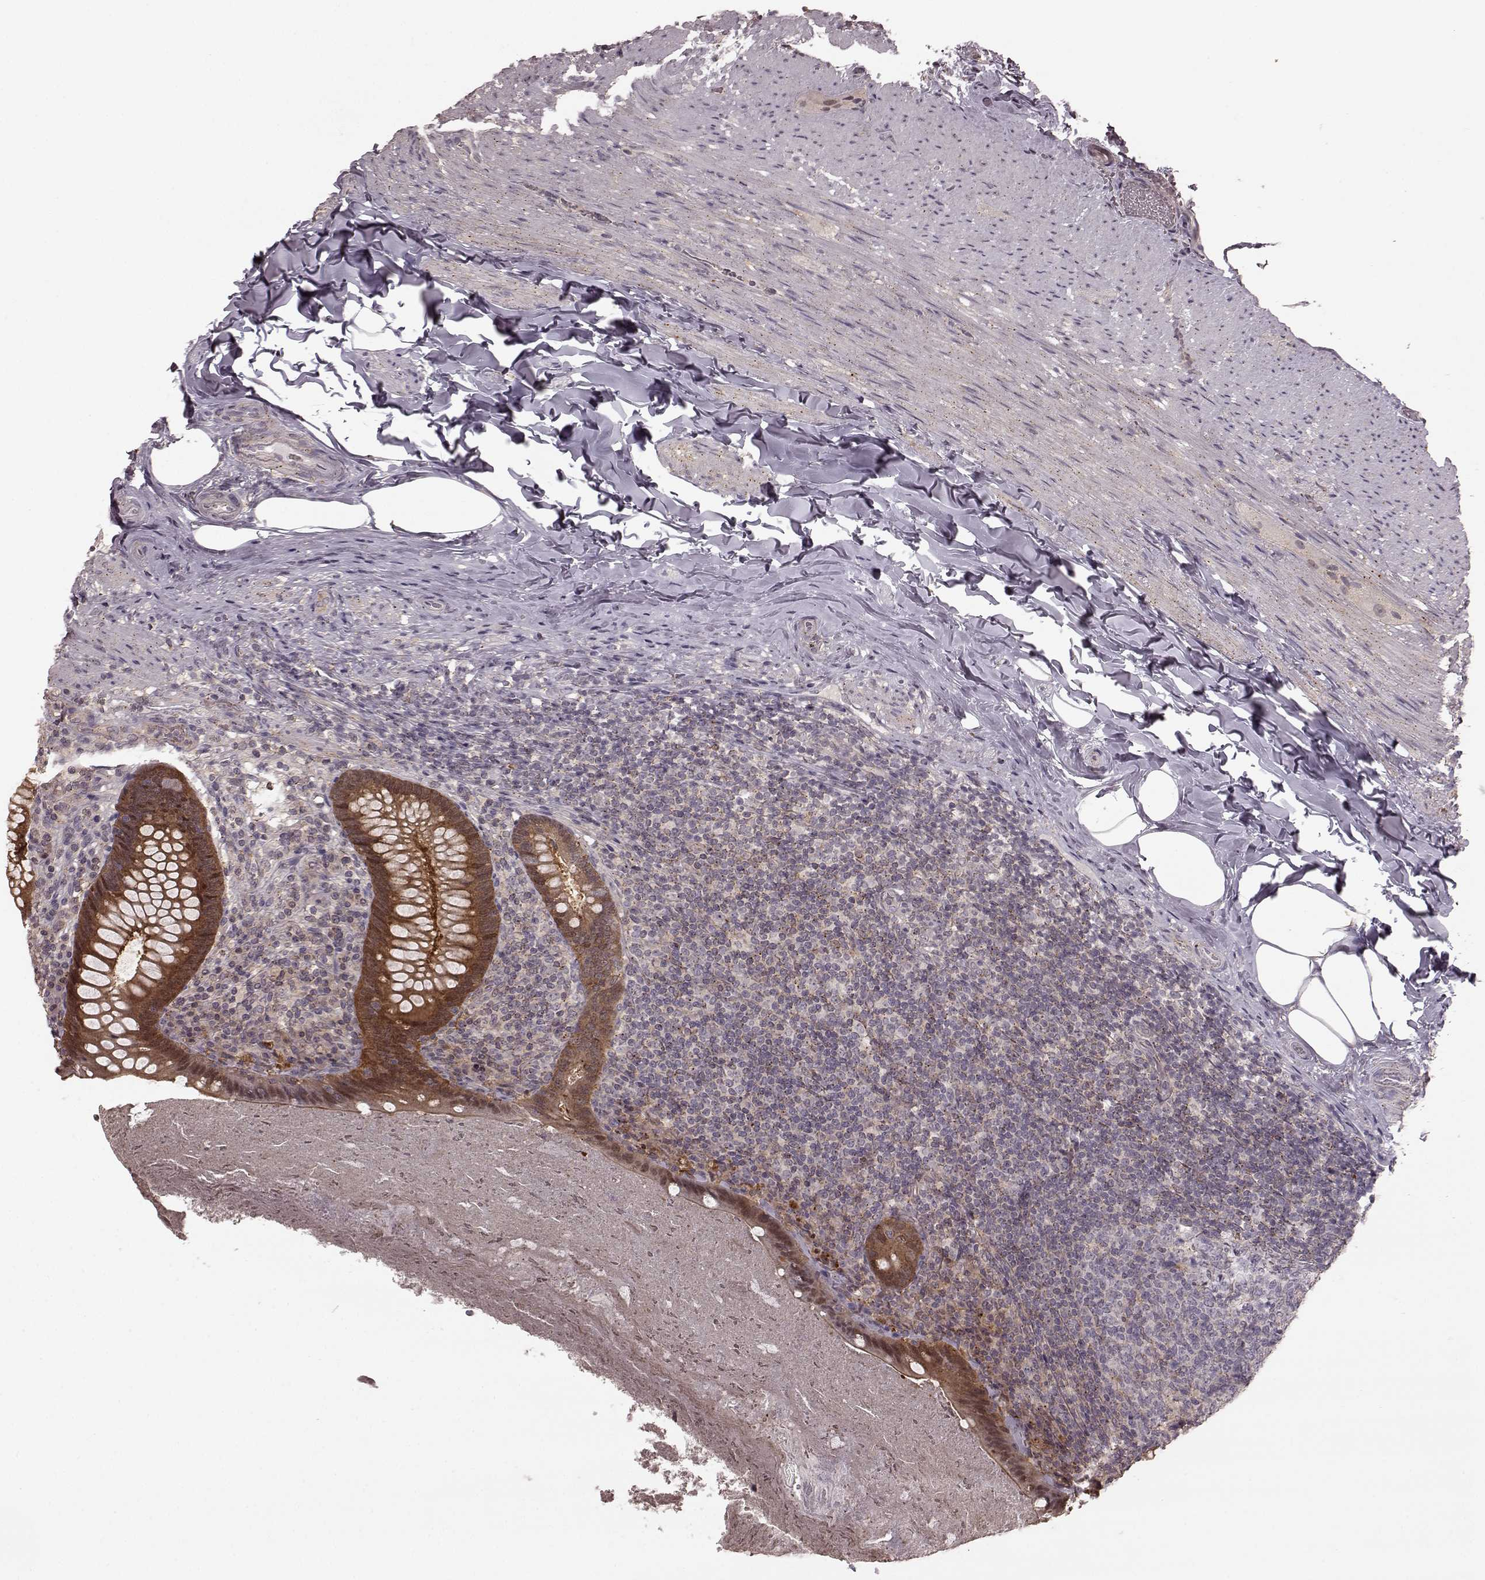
{"staining": {"intensity": "moderate", "quantity": ">75%", "location": "cytoplasmic/membranous"}, "tissue": "appendix", "cell_type": "Glandular cells", "image_type": "normal", "snomed": [{"axis": "morphology", "description": "Normal tissue, NOS"}, {"axis": "topography", "description": "Appendix"}], "caption": "Protein staining shows moderate cytoplasmic/membranous expression in about >75% of glandular cells in benign appendix. The staining was performed using DAB (3,3'-diaminobenzidine) to visualize the protein expression in brown, while the nuclei were stained in blue with hematoxylin (Magnification: 20x).", "gene": "GSS", "patient": {"sex": "male", "age": 47}}